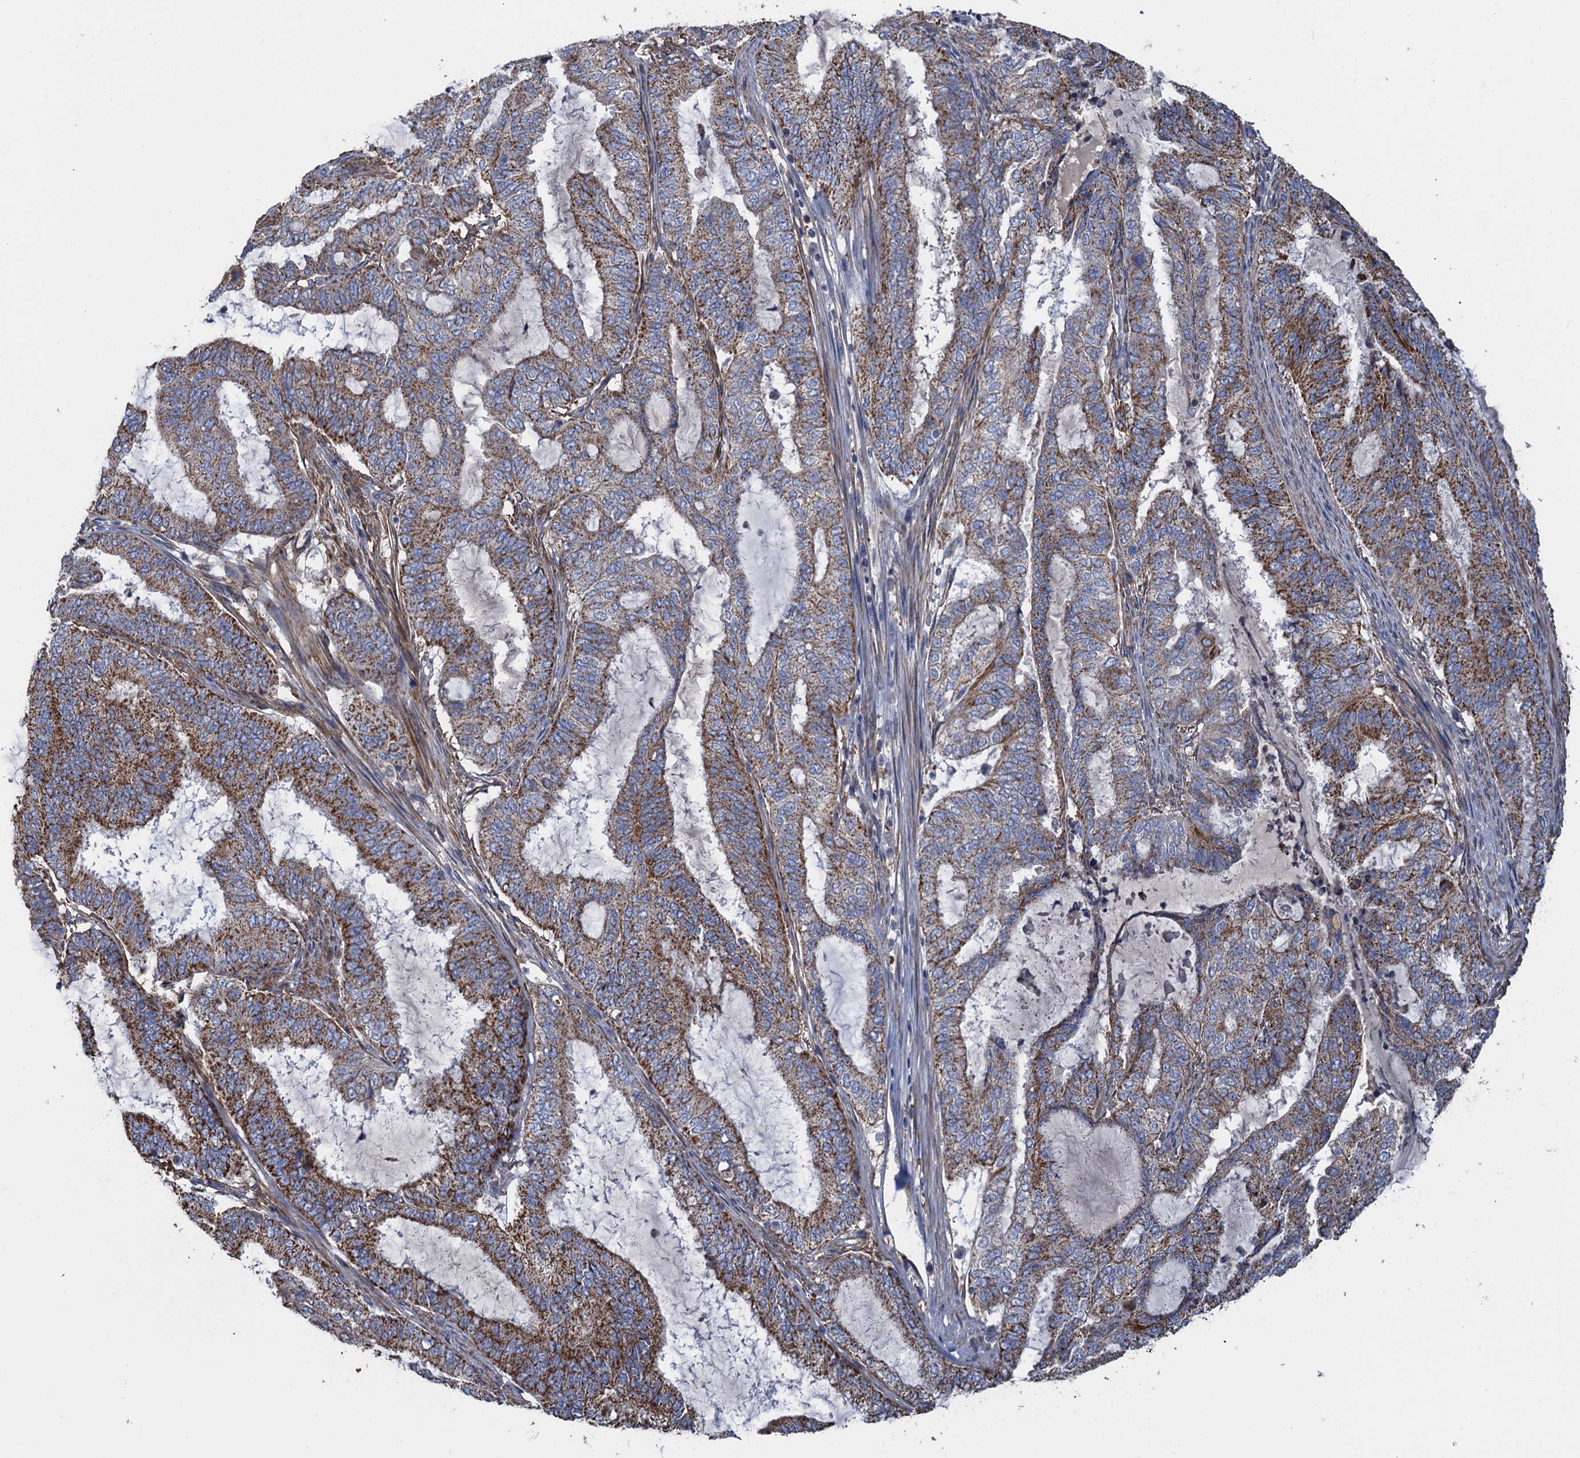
{"staining": {"intensity": "moderate", "quantity": "25%-75%", "location": "cytoplasmic/membranous"}, "tissue": "endometrial cancer", "cell_type": "Tumor cells", "image_type": "cancer", "snomed": [{"axis": "morphology", "description": "Adenocarcinoma, NOS"}, {"axis": "topography", "description": "Endometrium"}], "caption": "Immunohistochemical staining of endometrial cancer (adenocarcinoma) shows medium levels of moderate cytoplasmic/membranous positivity in approximately 25%-75% of tumor cells.", "gene": "GCSH", "patient": {"sex": "female", "age": 51}}